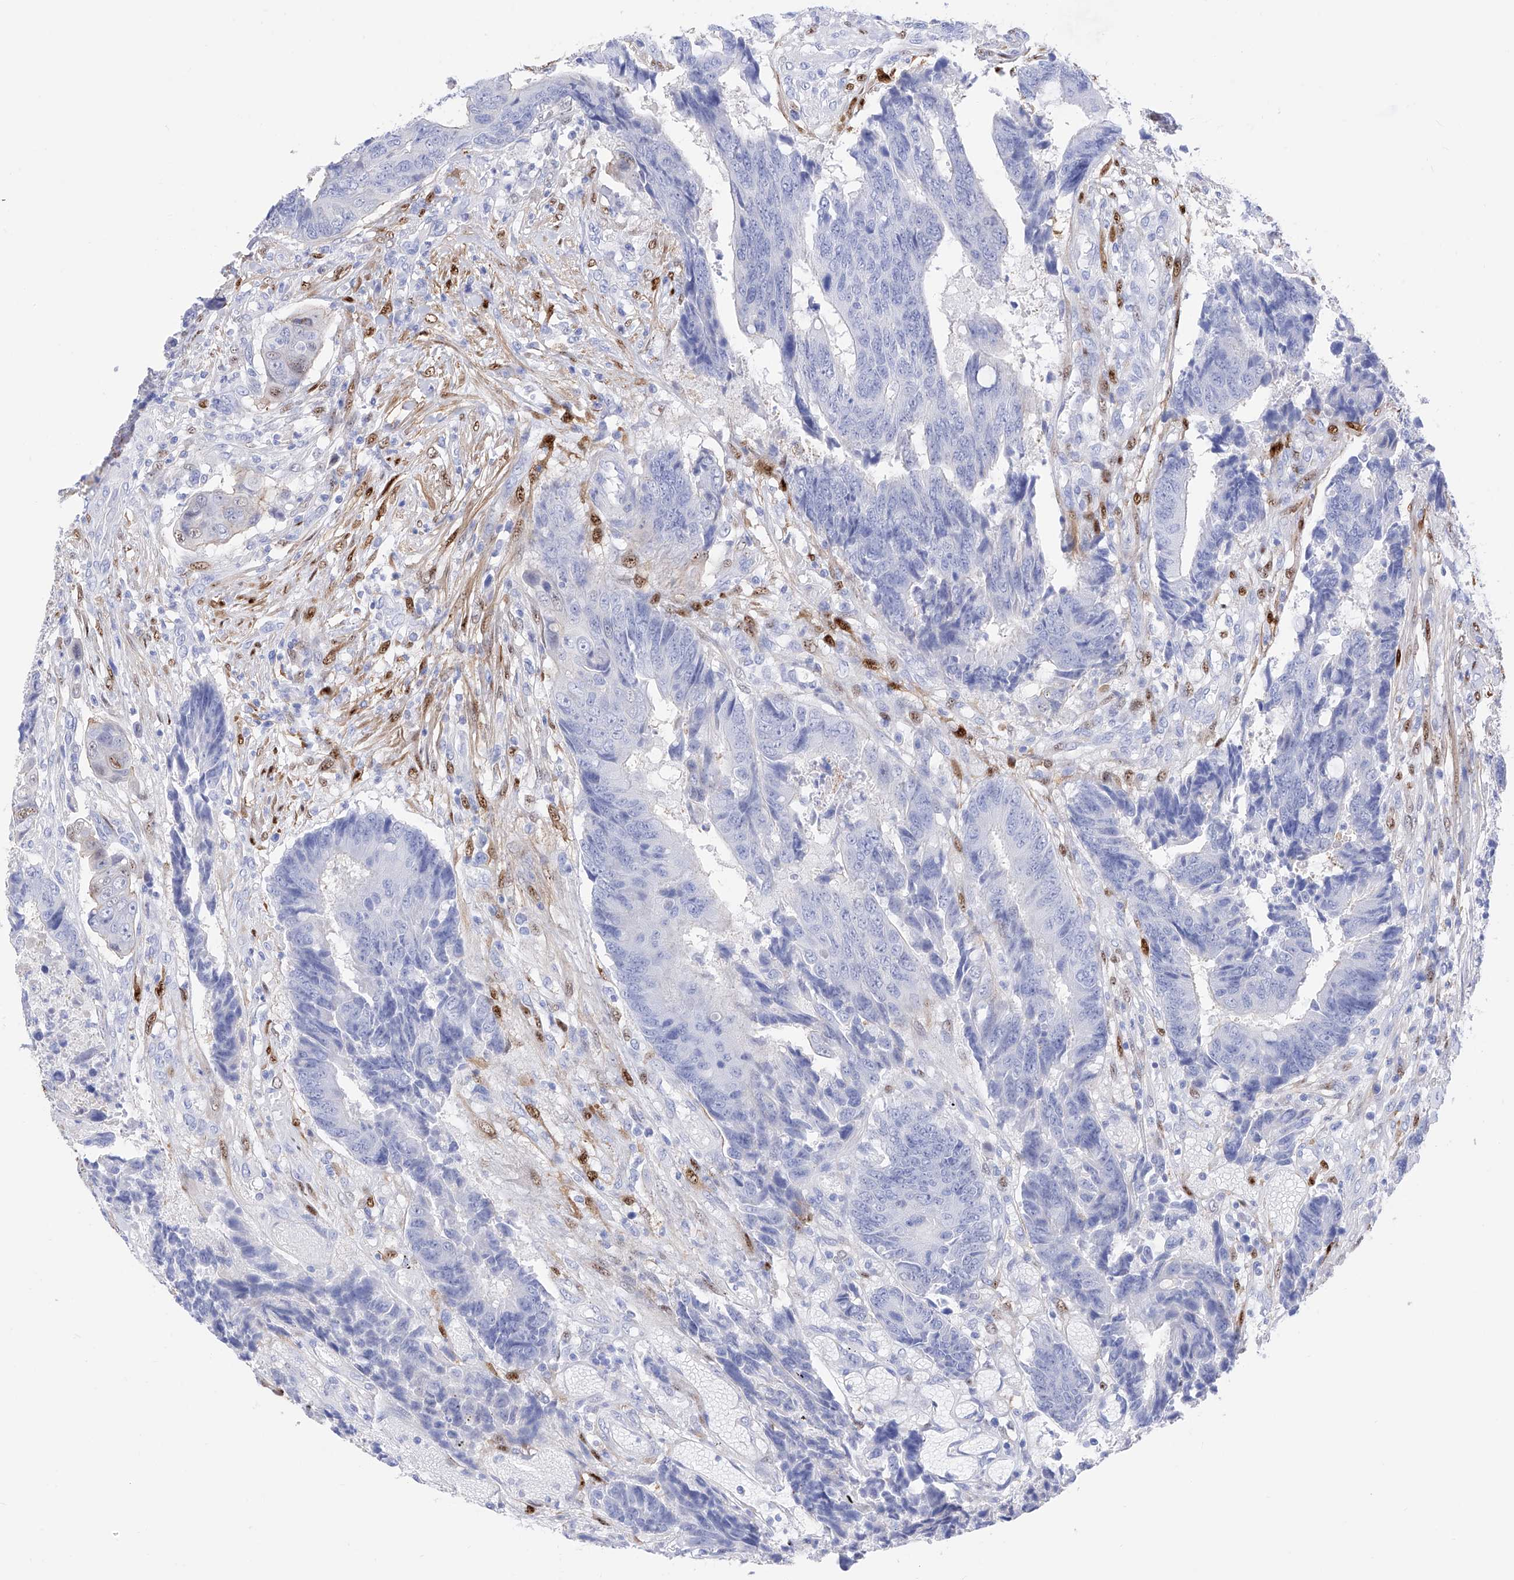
{"staining": {"intensity": "negative", "quantity": "none", "location": "none"}, "tissue": "colorectal cancer", "cell_type": "Tumor cells", "image_type": "cancer", "snomed": [{"axis": "morphology", "description": "Adenocarcinoma, NOS"}, {"axis": "topography", "description": "Rectum"}], "caption": "DAB (3,3'-diaminobenzidine) immunohistochemical staining of colorectal cancer displays no significant positivity in tumor cells.", "gene": "TRPC7", "patient": {"sex": "male", "age": 84}}